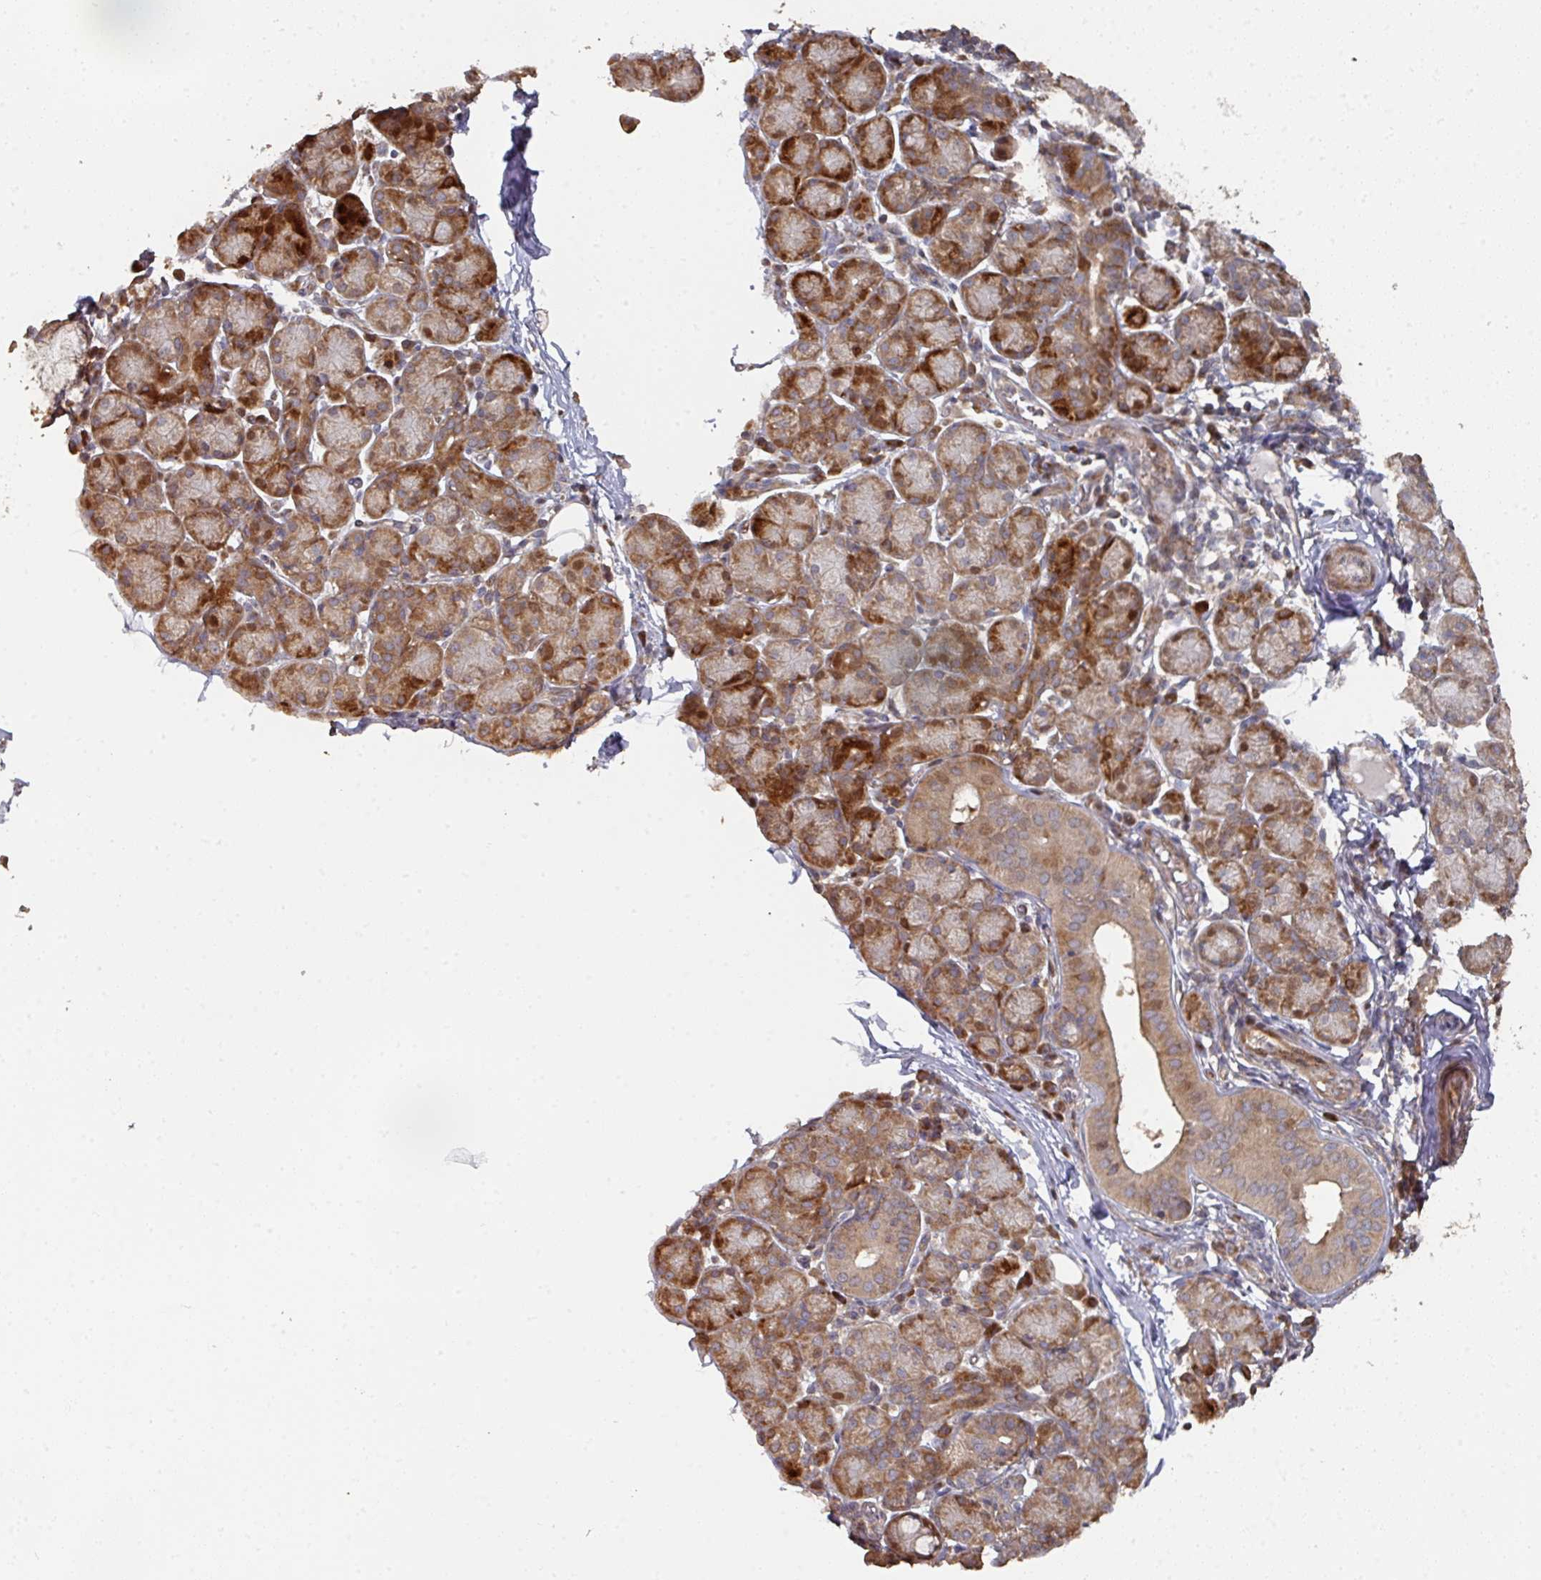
{"staining": {"intensity": "moderate", "quantity": "25%-75%", "location": "cytoplasmic/membranous,nuclear"}, "tissue": "salivary gland", "cell_type": "Glandular cells", "image_type": "normal", "snomed": [{"axis": "morphology", "description": "Normal tissue, NOS"}, {"axis": "morphology", "description": "Inflammation, NOS"}, {"axis": "topography", "description": "Lymph node"}, {"axis": "topography", "description": "Salivary gland"}], "caption": "Moderate cytoplasmic/membranous,nuclear protein staining is present in about 25%-75% of glandular cells in salivary gland. (Stains: DAB (3,3'-diaminobenzidine) in brown, nuclei in blue, Microscopy: brightfield microscopy at high magnification).", "gene": "CA7", "patient": {"sex": "male", "age": 3}}